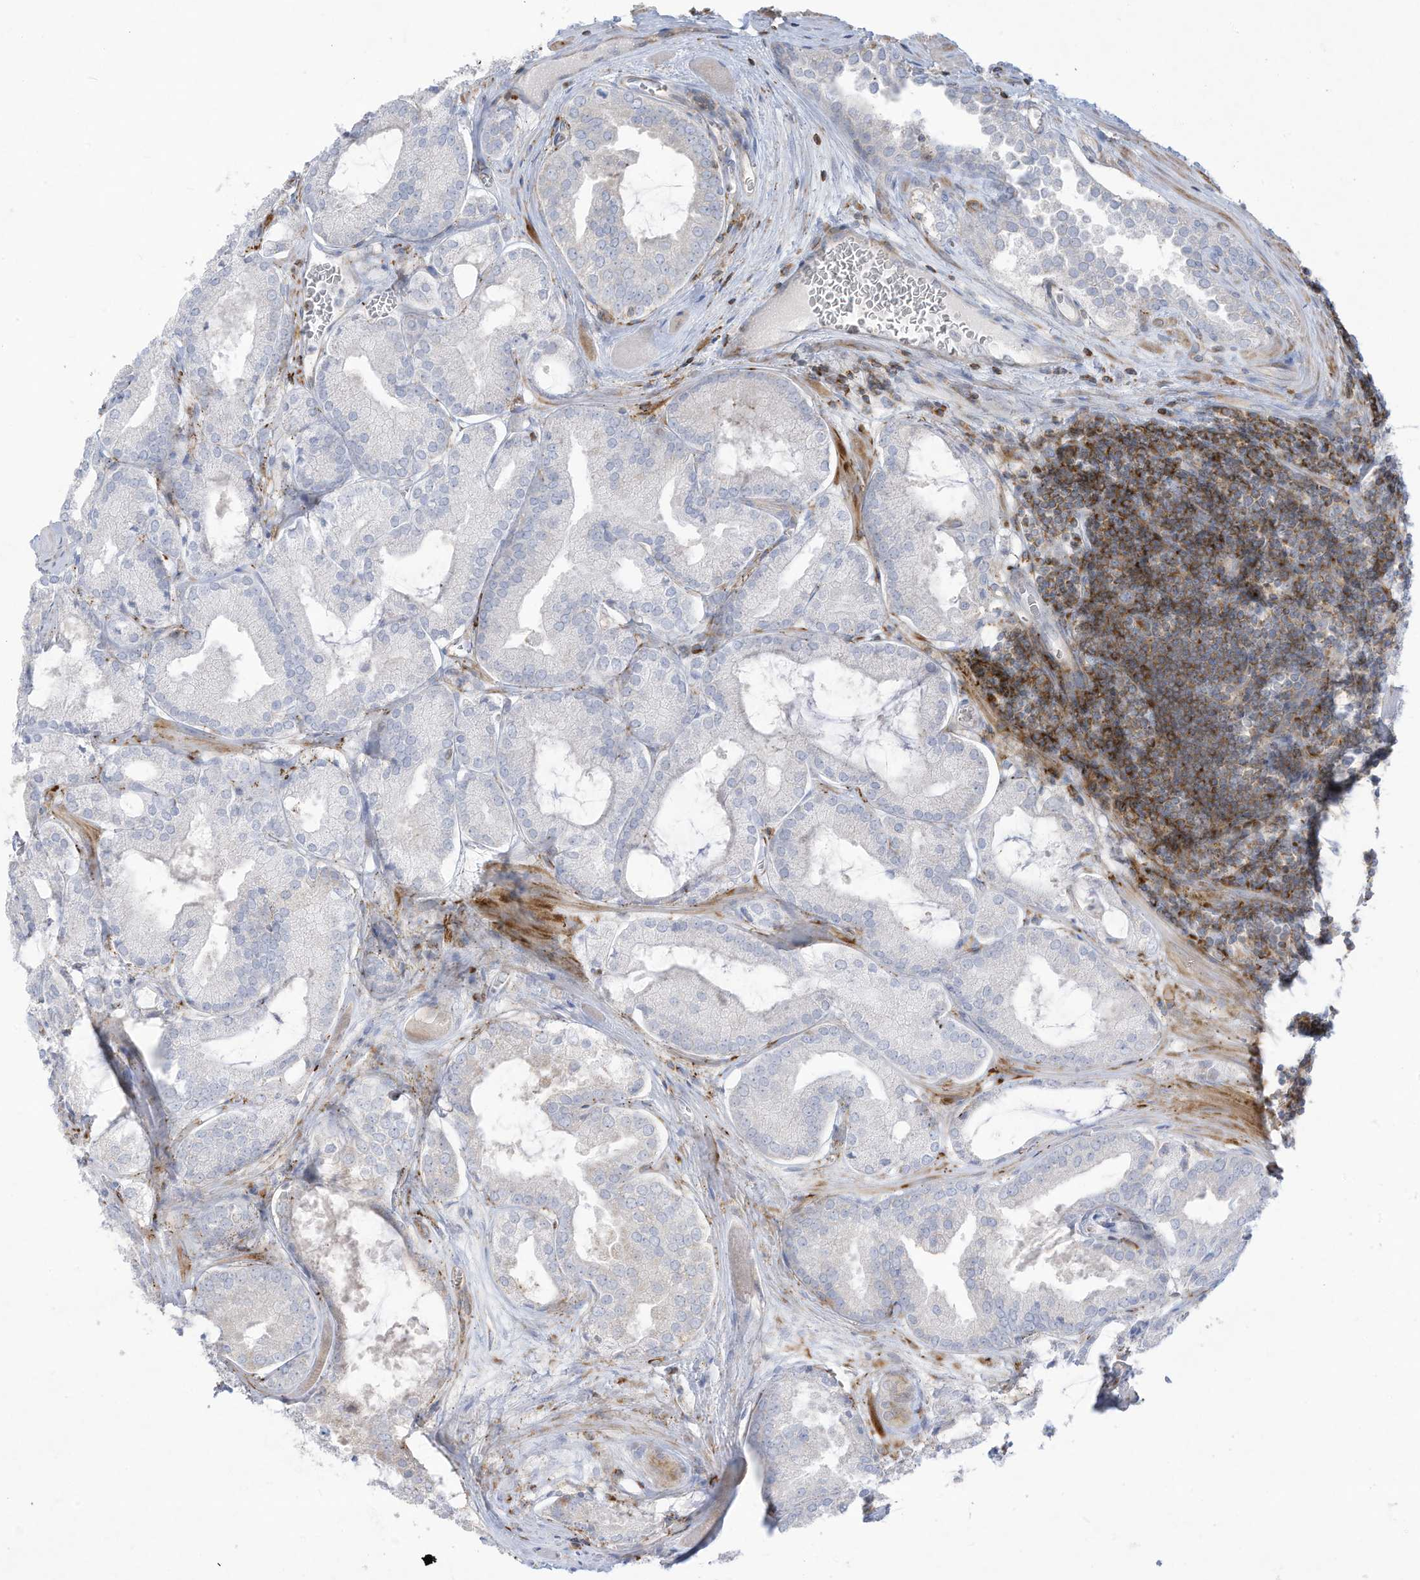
{"staining": {"intensity": "negative", "quantity": "none", "location": "none"}, "tissue": "prostate cancer", "cell_type": "Tumor cells", "image_type": "cancer", "snomed": [{"axis": "morphology", "description": "Adenocarcinoma, Low grade"}, {"axis": "topography", "description": "Prostate"}], "caption": "This is an IHC histopathology image of adenocarcinoma (low-grade) (prostate). There is no staining in tumor cells.", "gene": "THNSL2", "patient": {"sex": "male", "age": 67}}